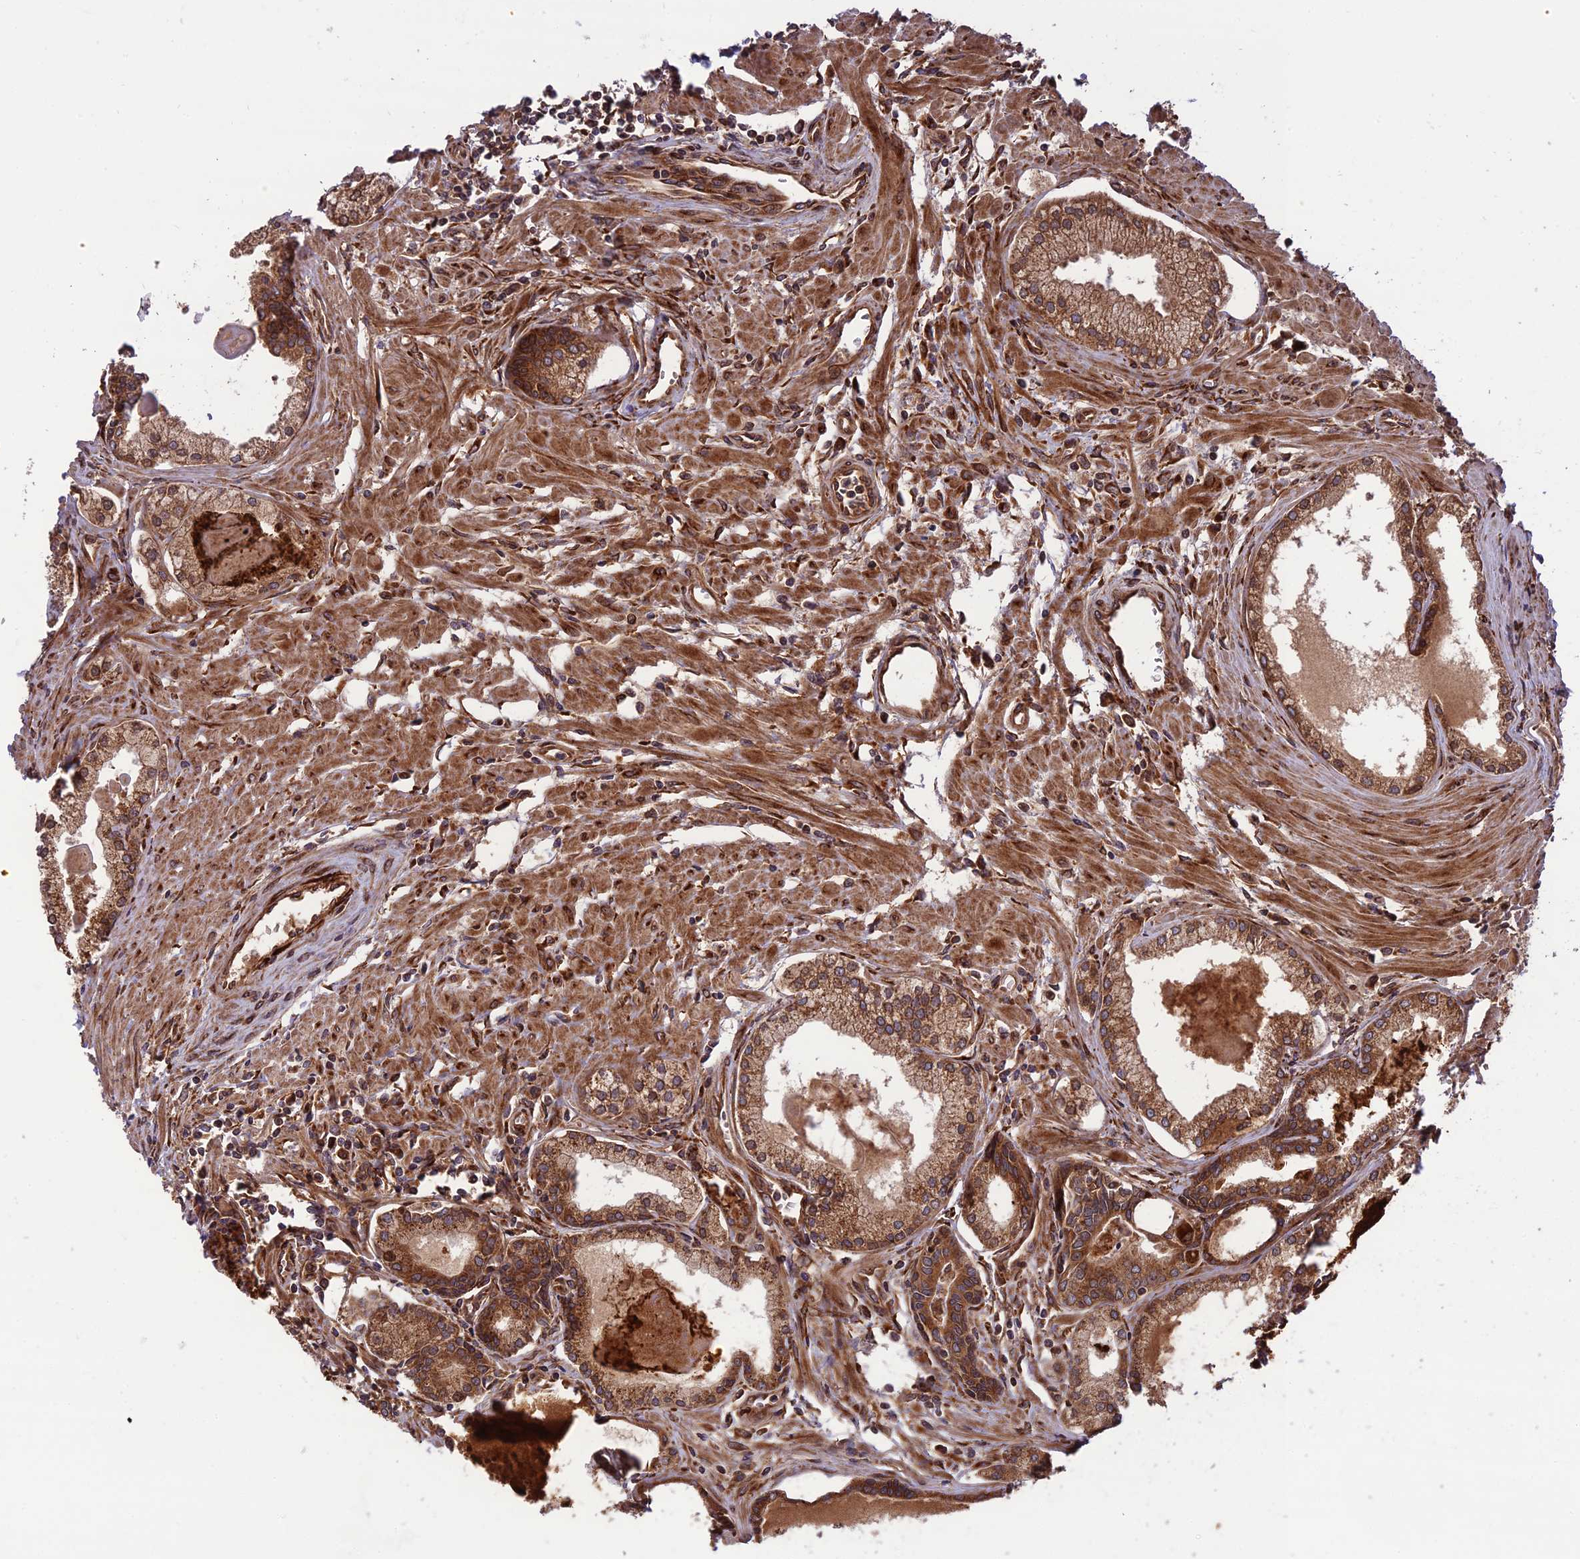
{"staining": {"intensity": "strong", "quantity": ">75%", "location": "cytoplasmic/membranous"}, "tissue": "prostate cancer", "cell_type": "Tumor cells", "image_type": "cancer", "snomed": [{"axis": "morphology", "description": "Adenocarcinoma, High grade"}, {"axis": "topography", "description": "Prostate"}], "caption": "DAB (3,3'-diaminobenzidine) immunohistochemical staining of human prostate cancer (adenocarcinoma (high-grade)) demonstrates strong cytoplasmic/membranous protein staining in about >75% of tumor cells.", "gene": "CRTAP", "patient": {"sex": "male", "age": 68}}